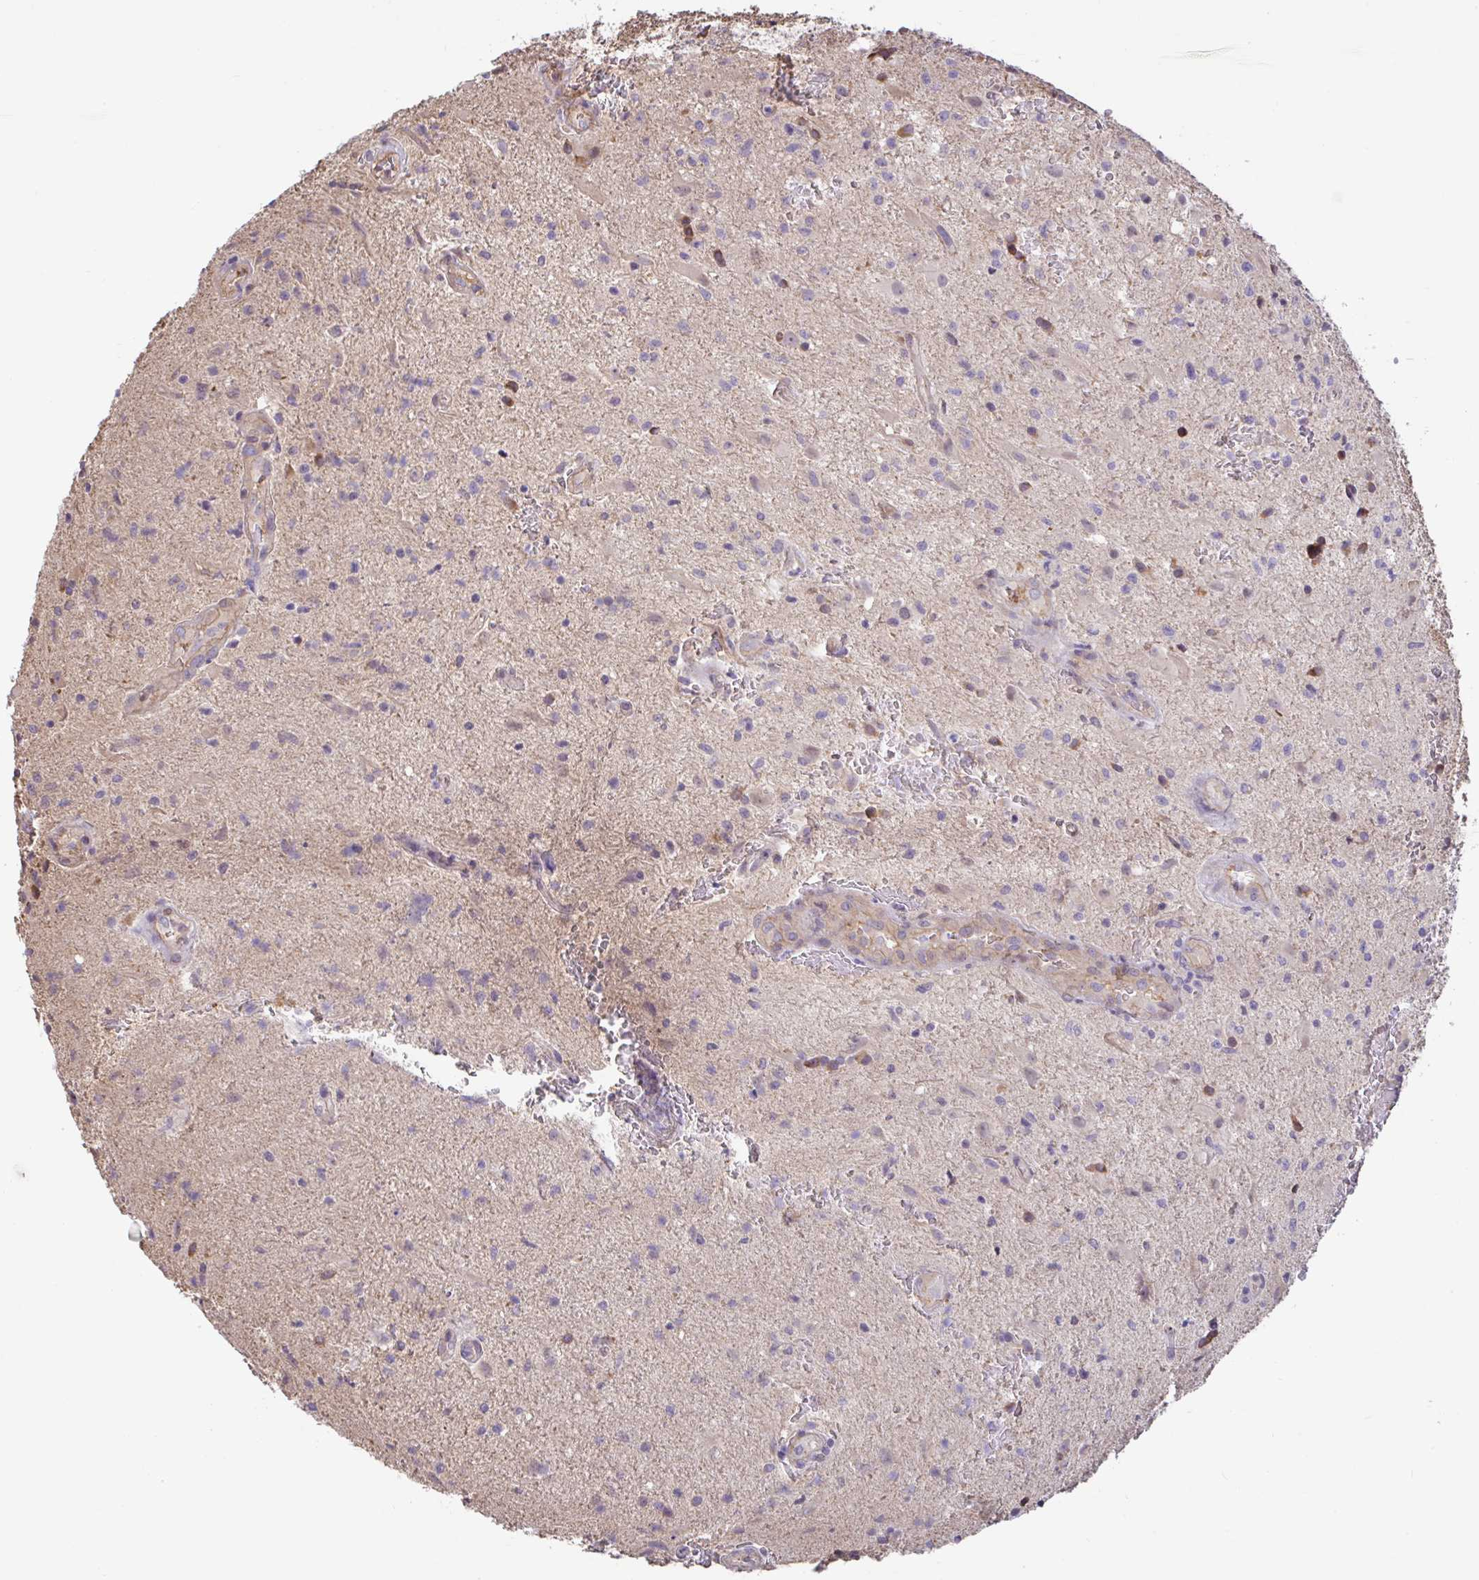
{"staining": {"intensity": "weak", "quantity": "<25%", "location": "cytoplasmic/membranous"}, "tissue": "glioma", "cell_type": "Tumor cells", "image_type": "cancer", "snomed": [{"axis": "morphology", "description": "Glioma, malignant, High grade"}, {"axis": "topography", "description": "Brain"}], "caption": "The immunohistochemistry (IHC) micrograph has no significant staining in tumor cells of malignant high-grade glioma tissue.", "gene": "PLCD4", "patient": {"sex": "male", "age": 67}}